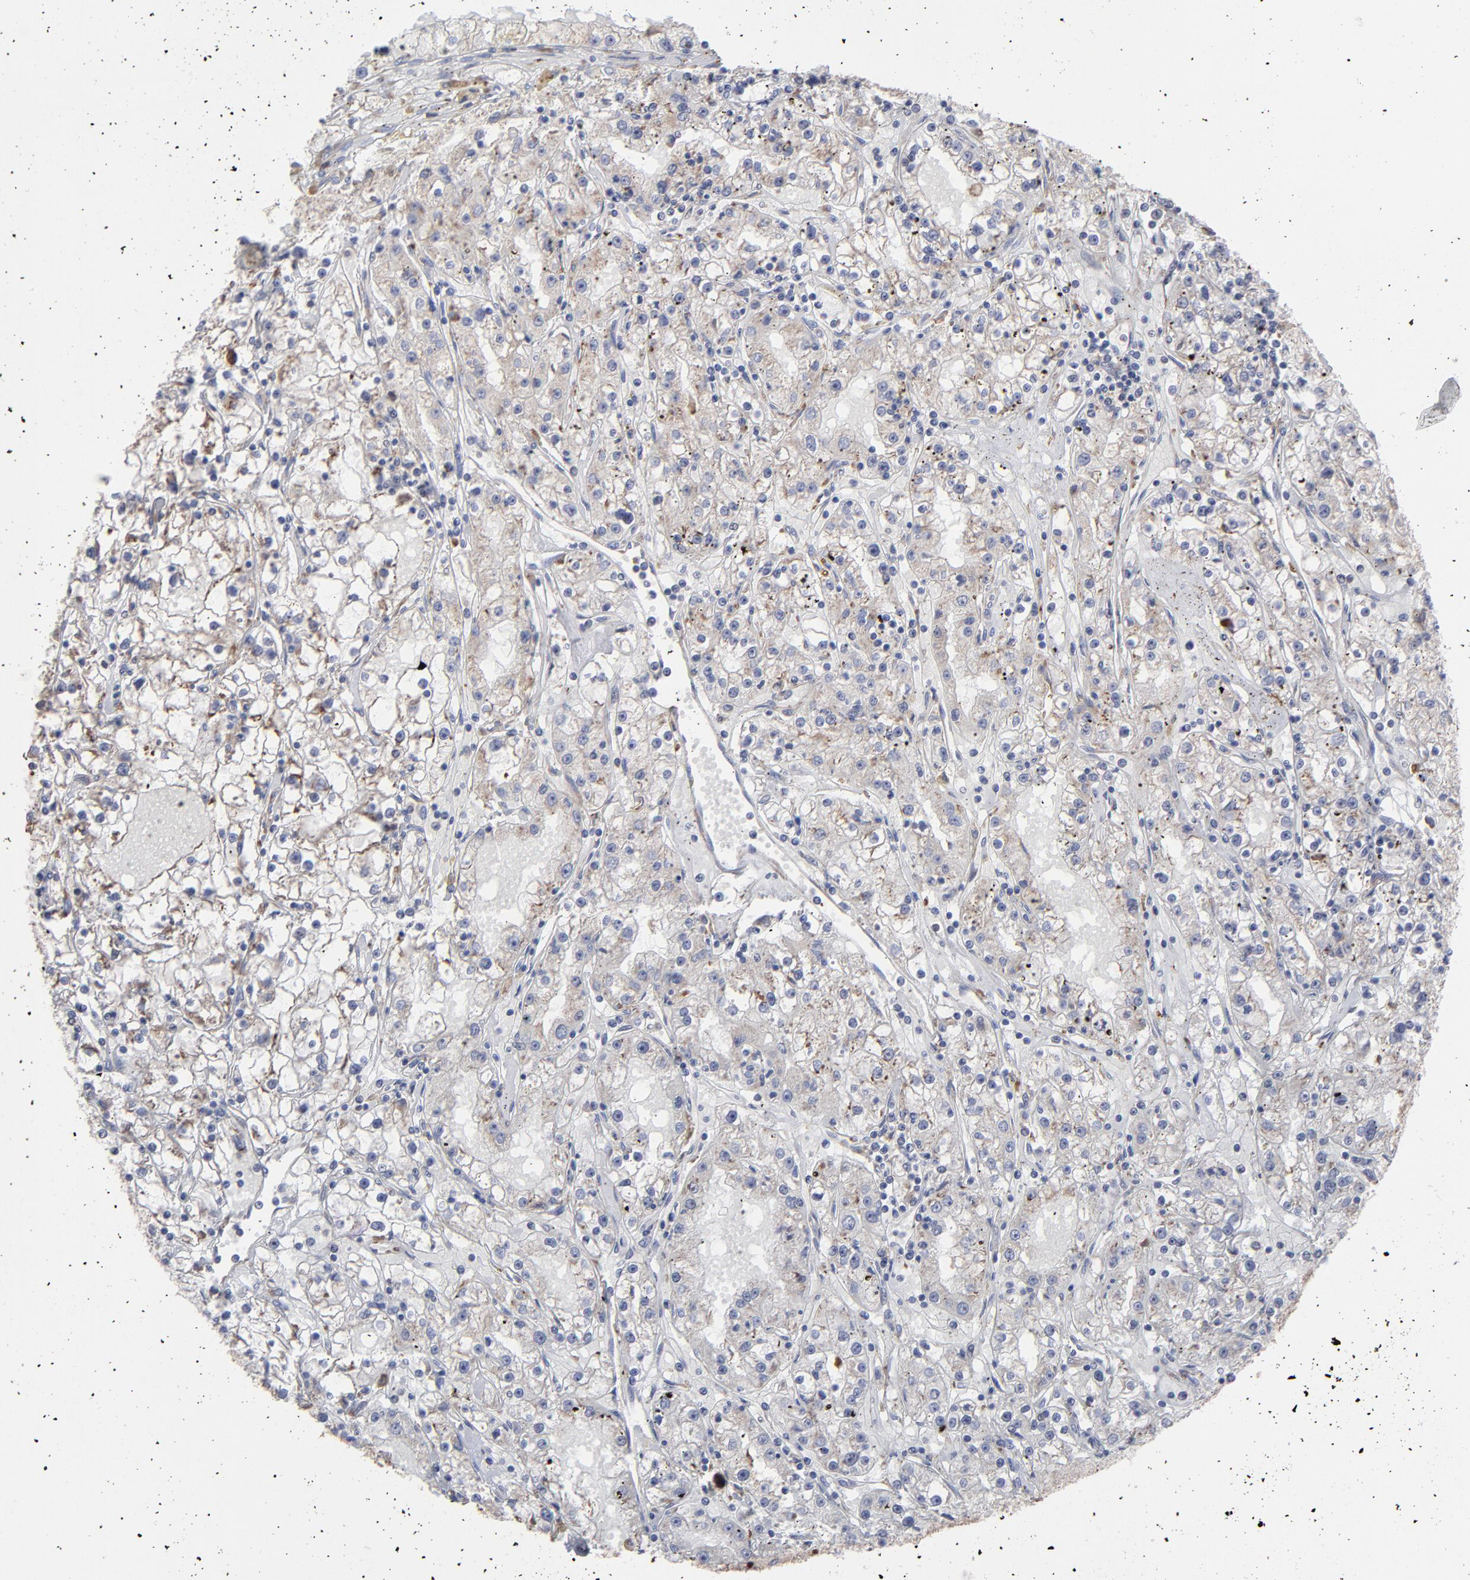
{"staining": {"intensity": "weak", "quantity": "<25%", "location": "cytoplasmic/membranous"}, "tissue": "renal cancer", "cell_type": "Tumor cells", "image_type": "cancer", "snomed": [{"axis": "morphology", "description": "Adenocarcinoma, NOS"}, {"axis": "topography", "description": "Kidney"}], "caption": "Renal cancer stained for a protein using immunohistochemistry shows no staining tumor cells.", "gene": "RPL3", "patient": {"sex": "male", "age": 56}}